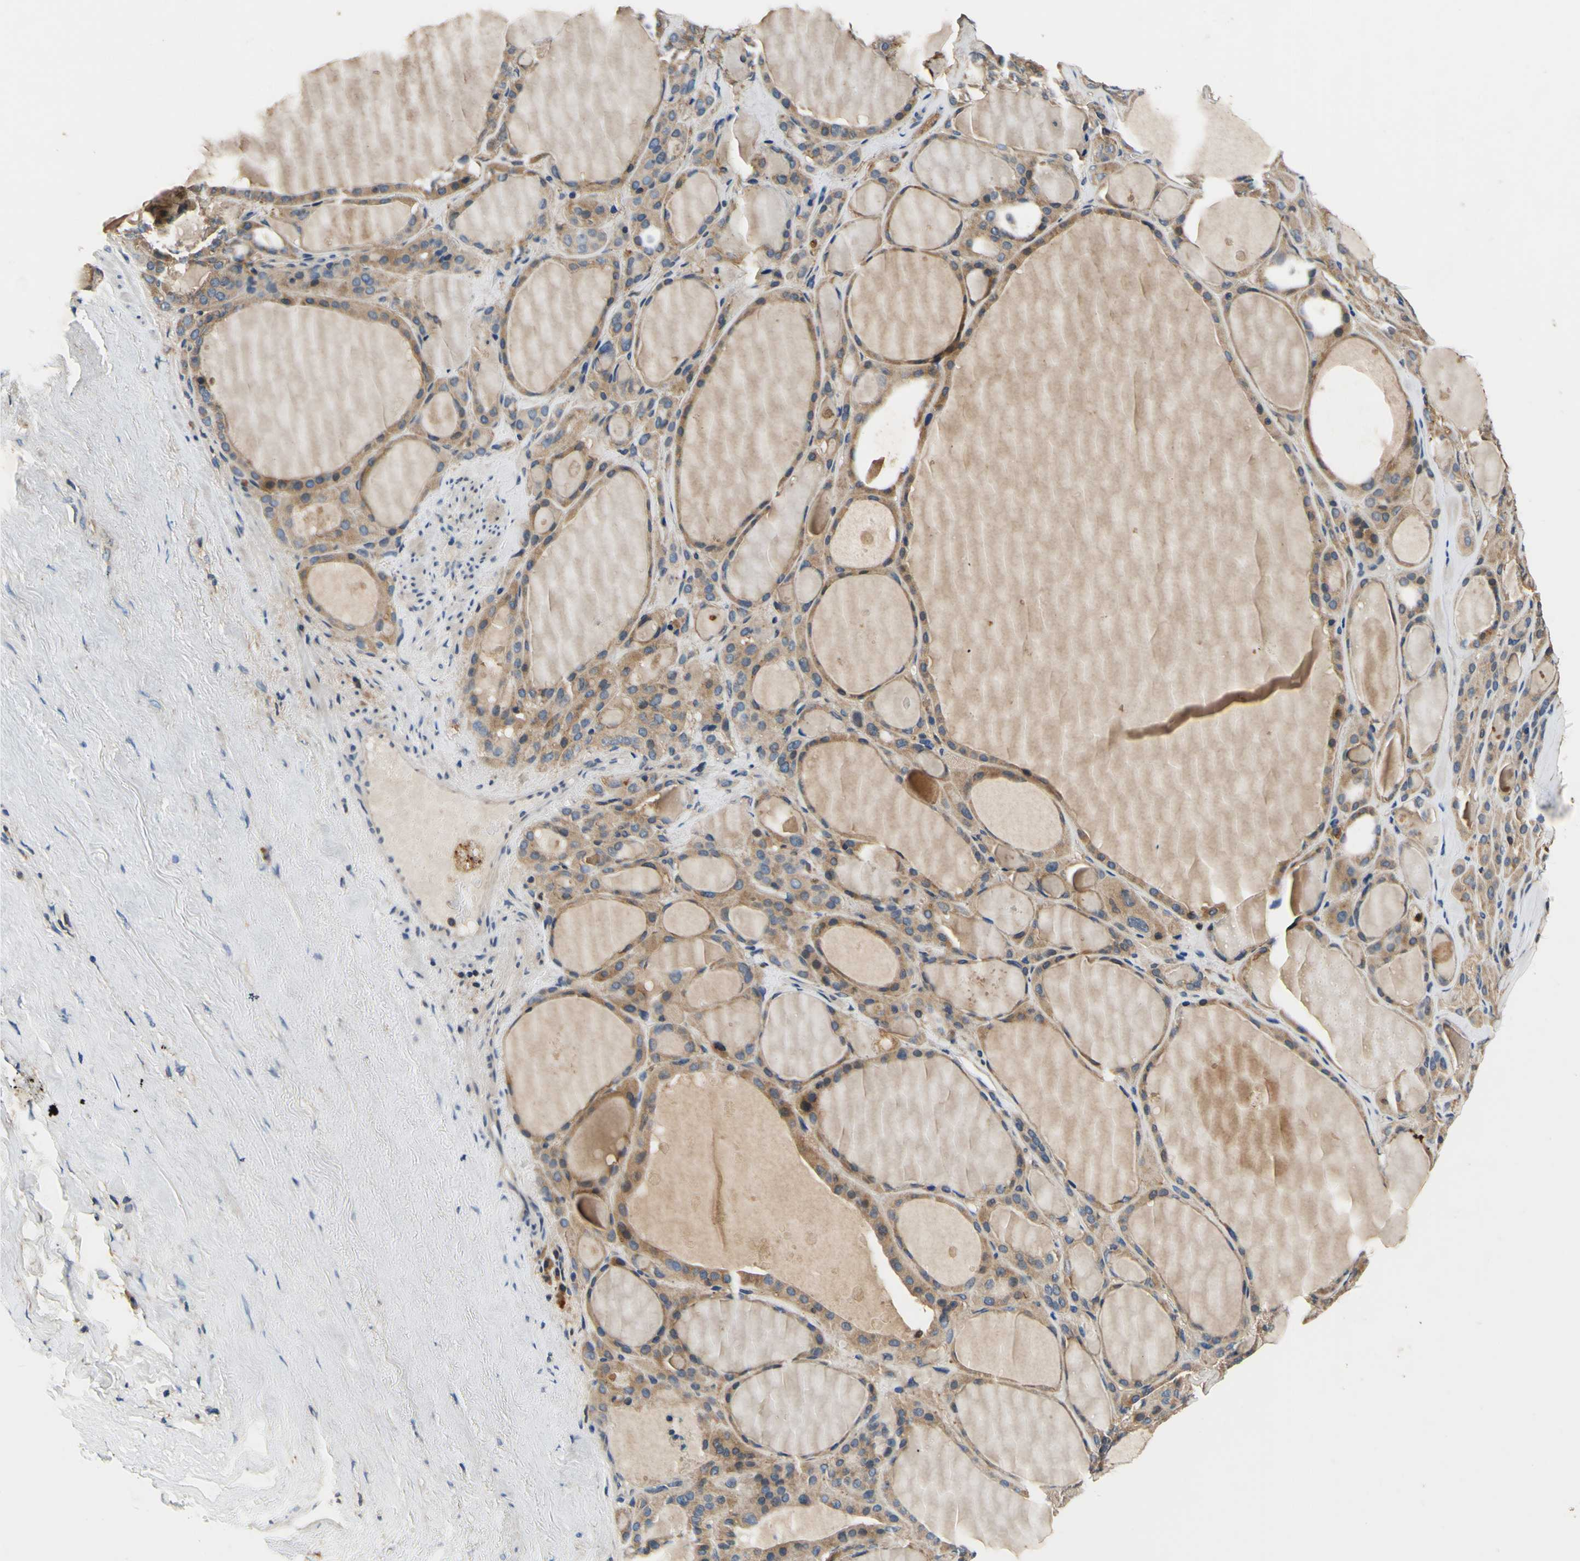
{"staining": {"intensity": "weak", "quantity": "25%-75%", "location": "cytoplasmic/membranous"}, "tissue": "thyroid gland", "cell_type": "Glandular cells", "image_type": "normal", "snomed": [{"axis": "morphology", "description": "Normal tissue, NOS"}, {"axis": "morphology", "description": "Carcinoma, NOS"}, {"axis": "topography", "description": "Thyroid gland"}], "caption": "Protein staining displays weak cytoplasmic/membranous positivity in about 25%-75% of glandular cells in benign thyroid gland.", "gene": "PLA2G4A", "patient": {"sex": "female", "age": 86}}